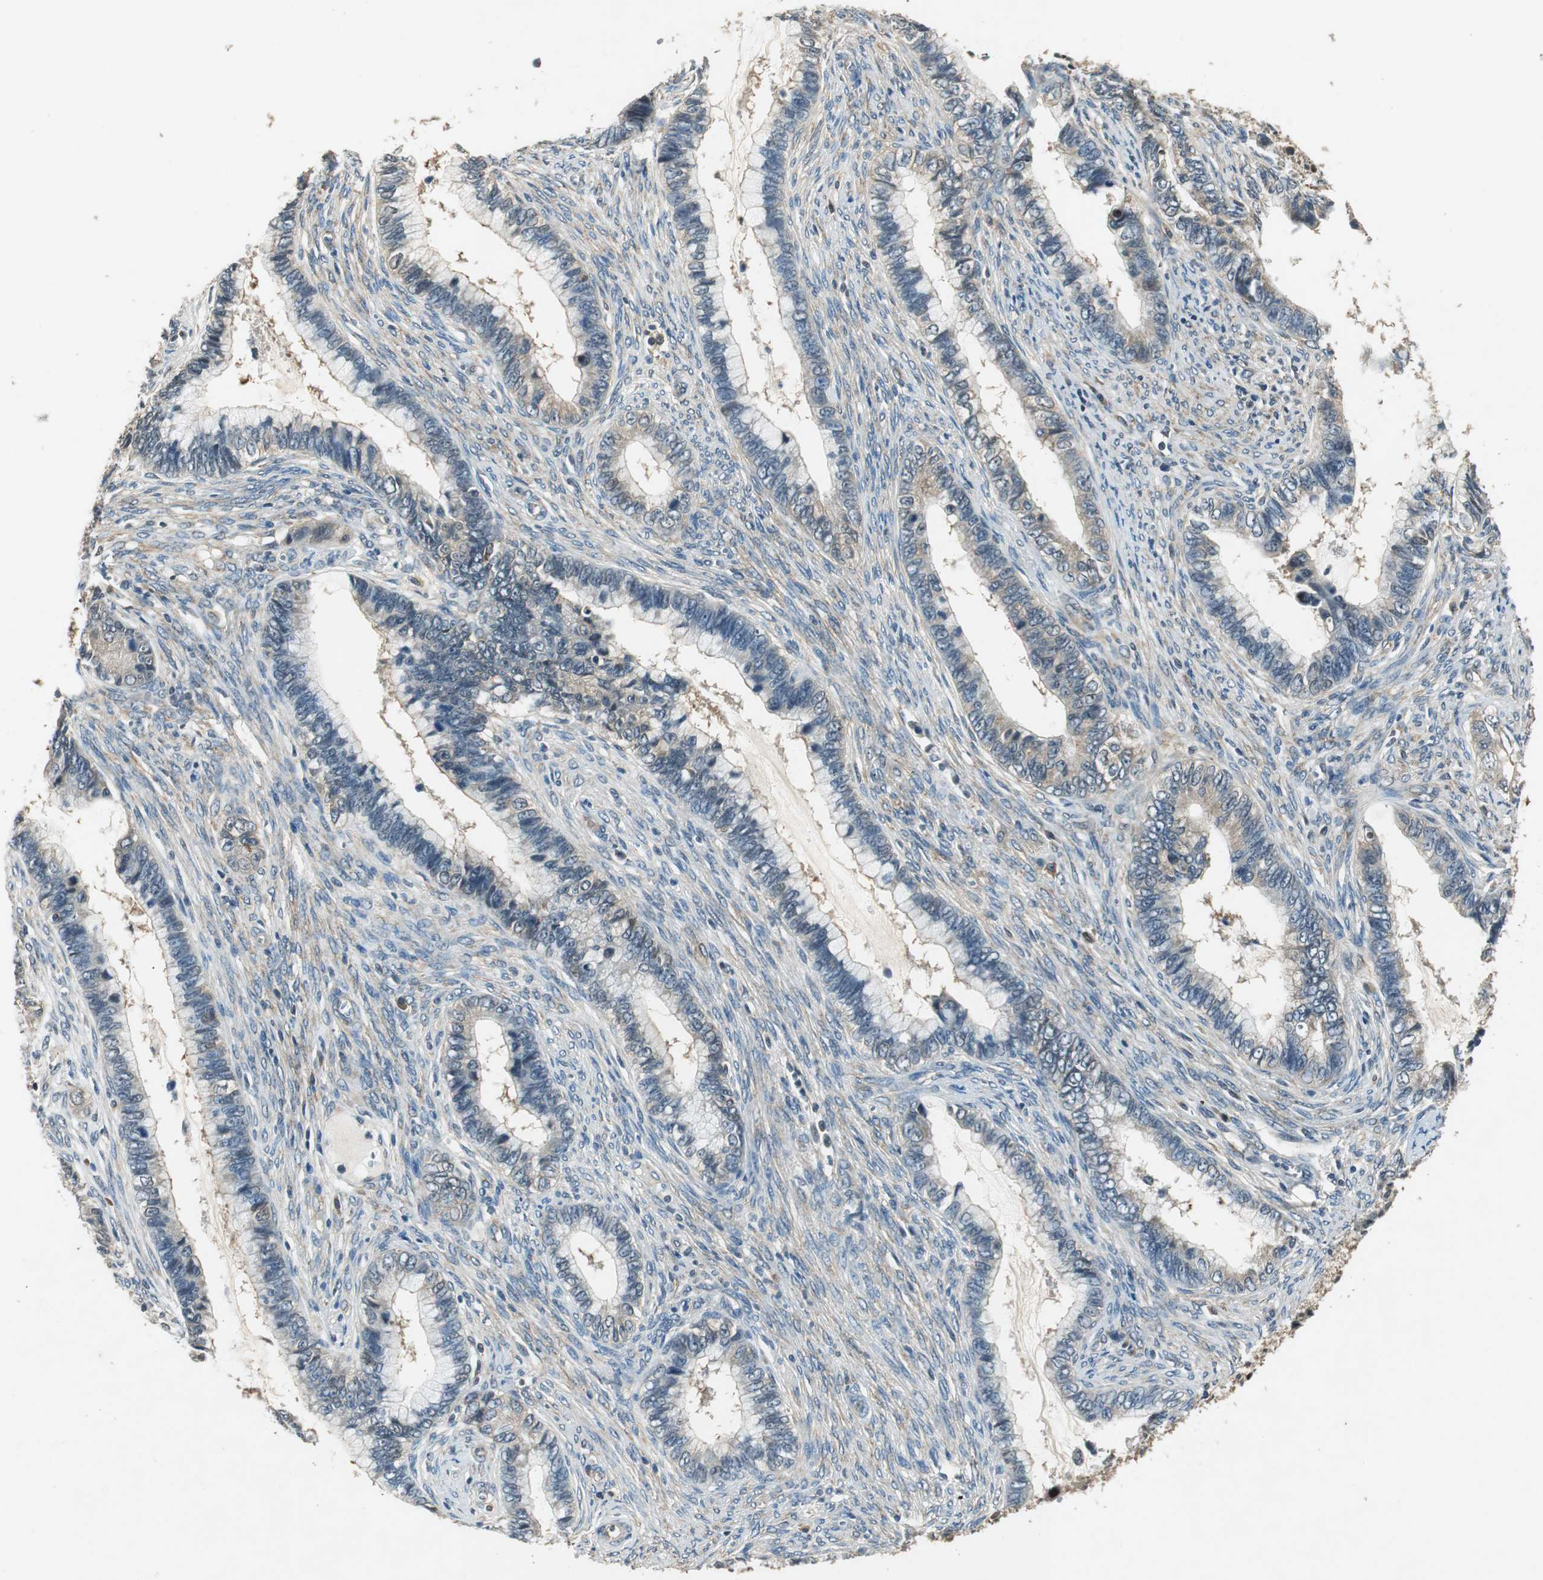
{"staining": {"intensity": "weak", "quantity": "25%-75%", "location": "cytoplasmic/membranous"}, "tissue": "cervical cancer", "cell_type": "Tumor cells", "image_type": "cancer", "snomed": [{"axis": "morphology", "description": "Adenocarcinoma, NOS"}, {"axis": "topography", "description": "Cervix"}], "caption": "A brown stain shows weak cytoplasmic/membranous staining of a protein in adenocarcinoma (cervical) tumor cells.", "gene": "PSMB4", "patient": {"sex": "female", "age": 44}}